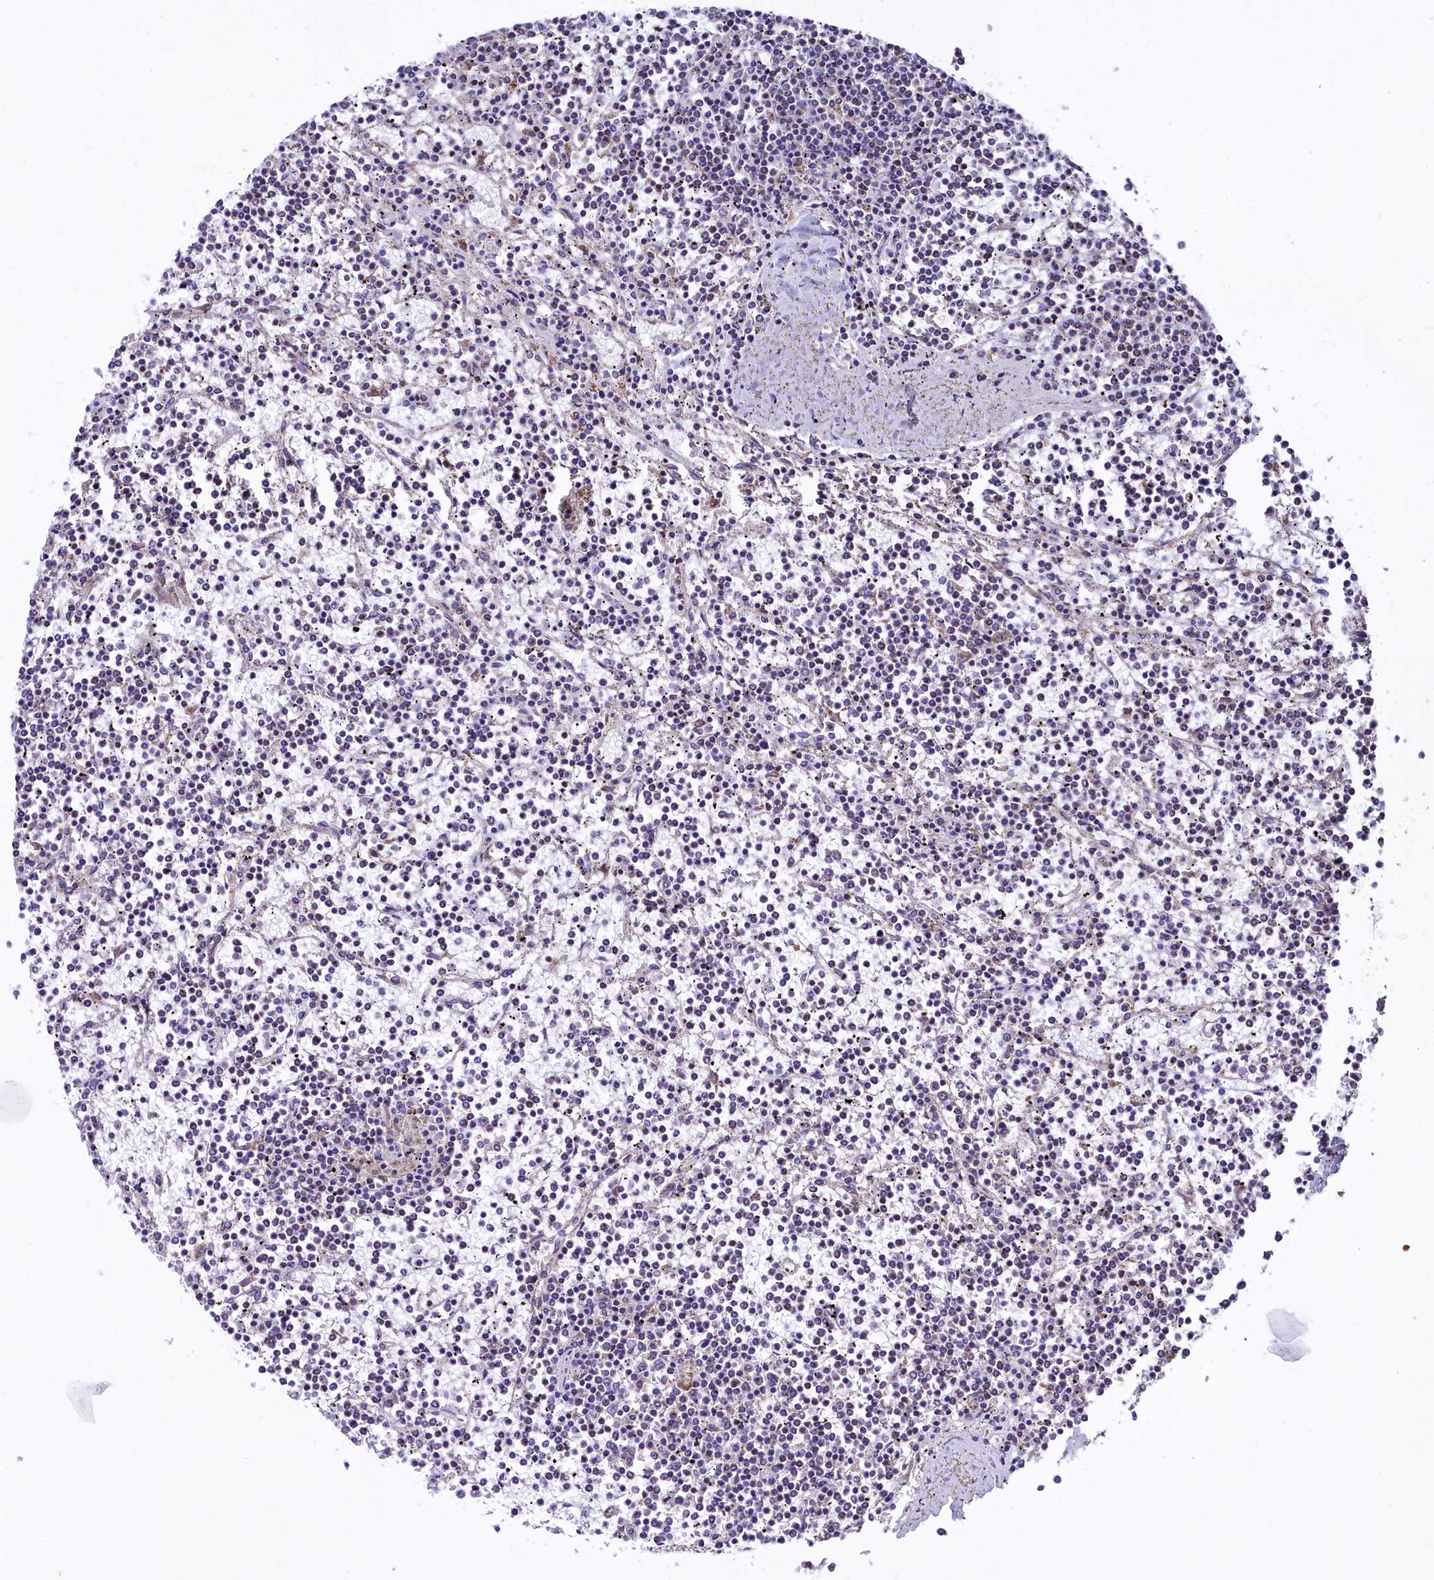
{"staining": {"intensity": "negative", "quantity": "none", "location": "none"}, "tissue": "lymphoma", "cell_type": "Tumor cells", "image_type": "cancer", "snomed": [{"axis": "morphology", "description": "Malignant lymphoma, non-Hodgkin's type, Low grade"}, {"axis": "topography", "description": "Spleen"}], "caption": "Immunohistochemistry (IHC) image of lymphoma stained for a protein (brown), which reveals no staining in tumor cells. (Brightfield microscopy of DAB IHC at high magnification).", "gene": "VWCE", "patient": {"sex": "female", "age": 19}}